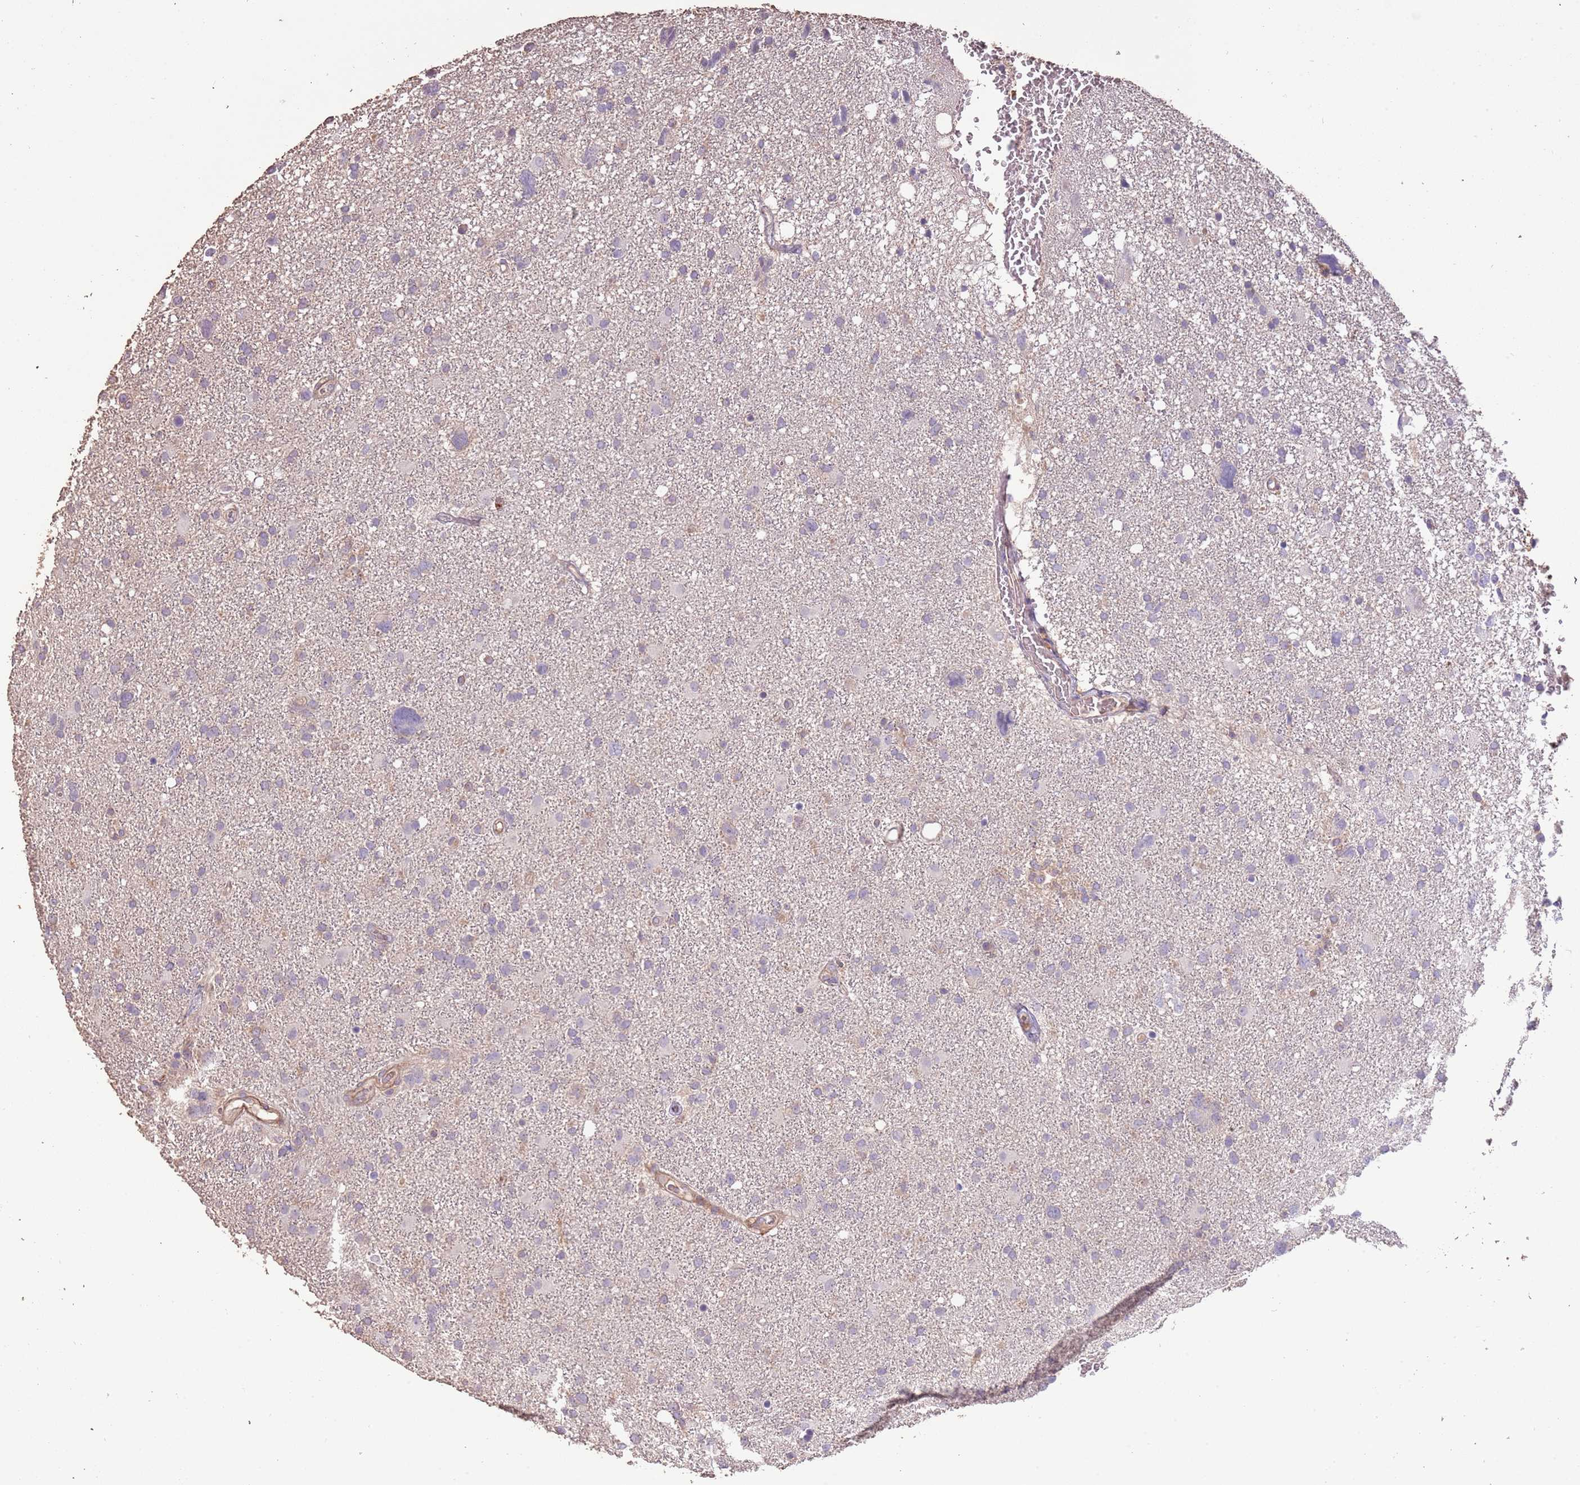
{"staining": {"intensity": "negative", "quantity": "none", "location": "none"}, "tissue": "glioma", "cell_type": "Tumor cells", "image_type": "cancer", "snomed": [{"axis": "morphology", "description": "Glioma, malignant, High grade"}, {"axis": "topography", "description": "Brain"}], "caption": "DAB (3,3'-diaminobenzidine) immunohistochemical staining of glioma exhibits no significant expression in tumor cells. (DAB immunohistochemistry with hematoxylin counter stain).", "gene": "FECH", "patient": {"sex": "male", "age": 61}}